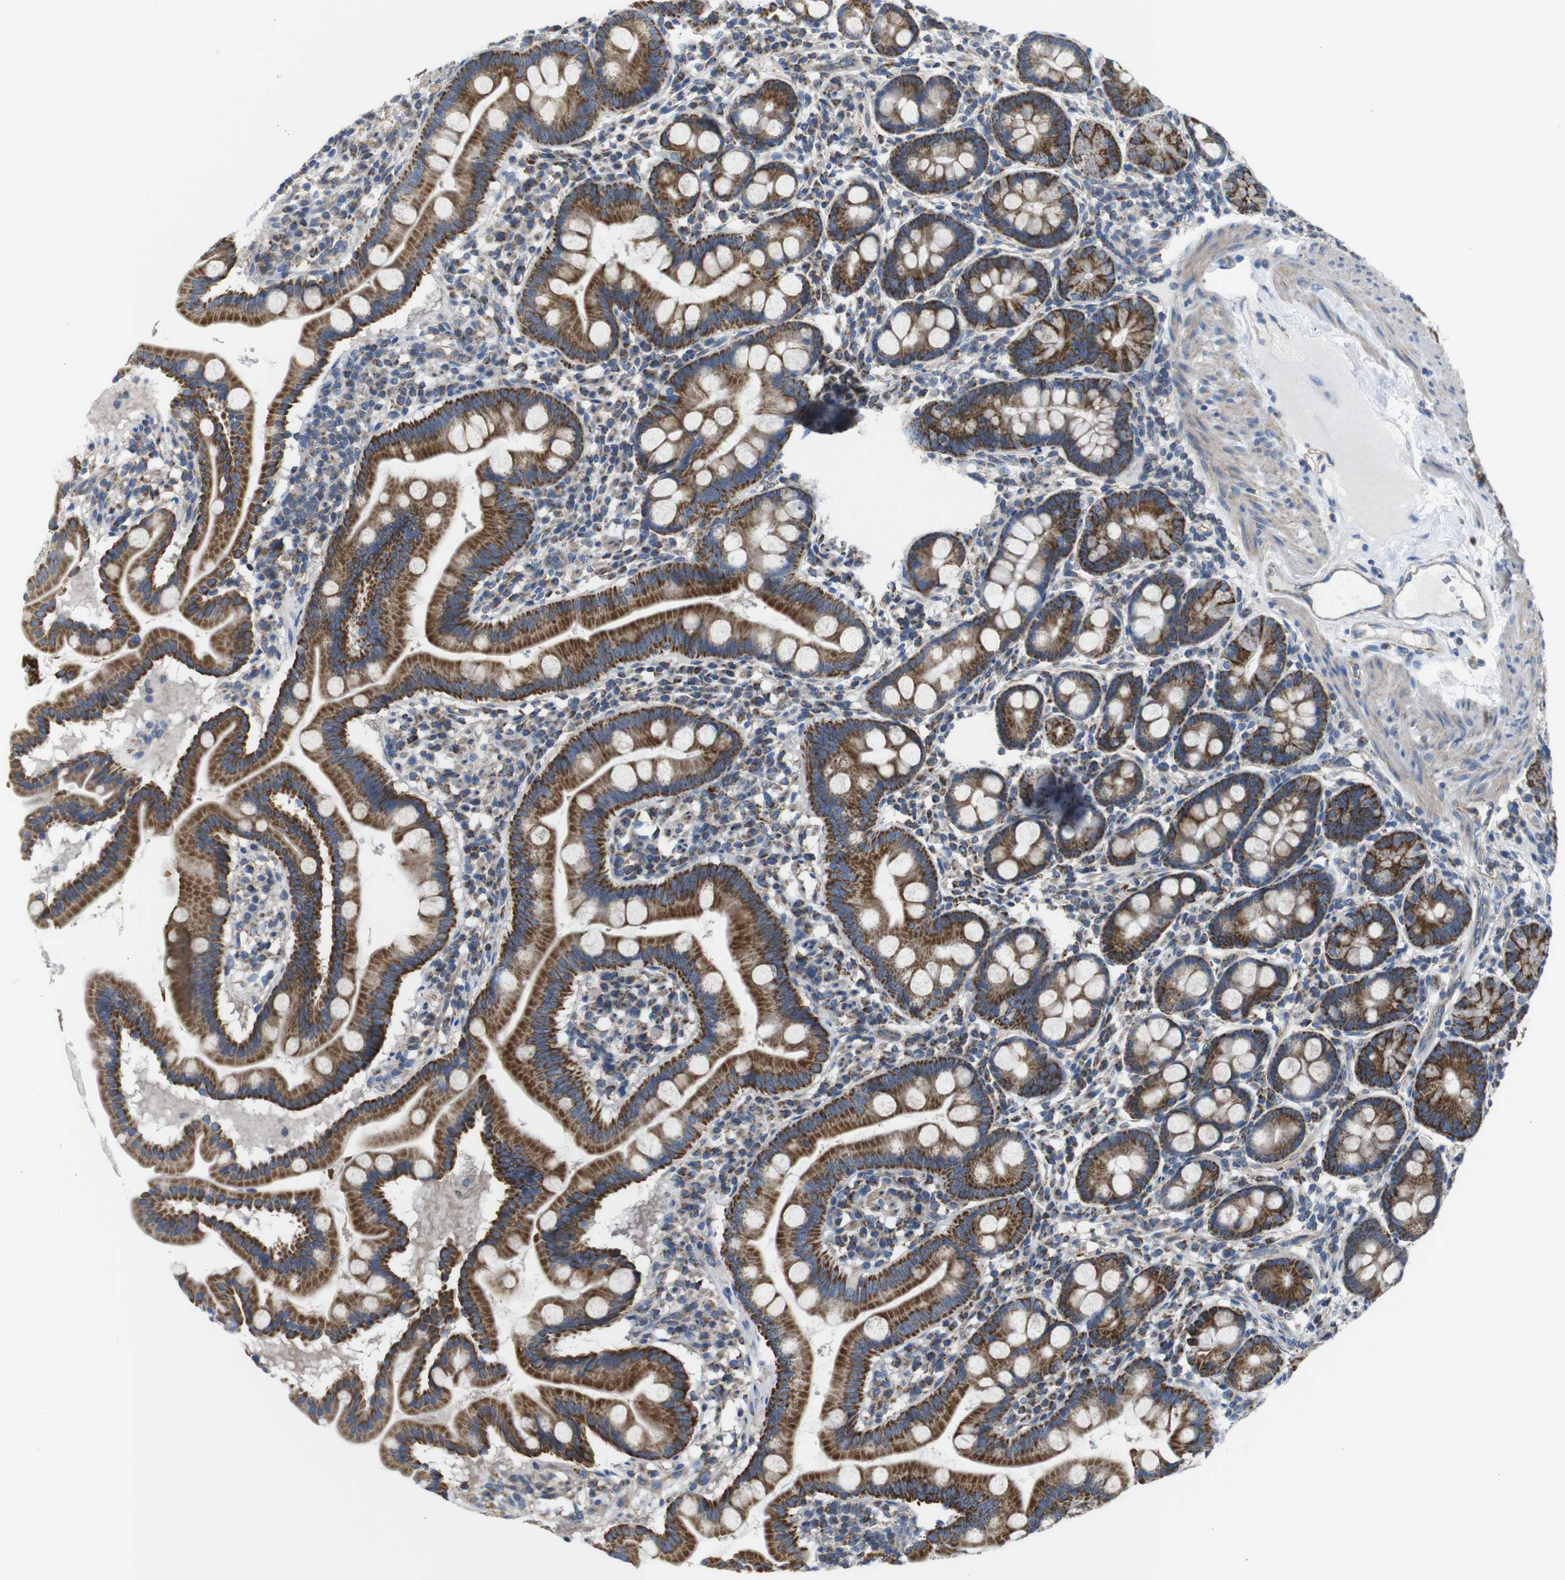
{"staining": {"intensity": "strong", "quantity": ">75%", "location": "cytoplasmic/membranous"}, "tissue": "duodenum", "cell_type": "Glandular cells", "image_type": "normal", "snomed": [{"axis": "morphology", "description": "Normal tissue, NOS"}, {"axis": "topography", "description": "Duodenum"}], "caption": "DAB immunohistochemical staining of unremarkable human duodenum demonstrates strong cytoplasmic/membranous protein expression in about >75% of glandular cells.", "gene": "PDCD1LG2", "patient": {"sex": "male", "age": 50}}